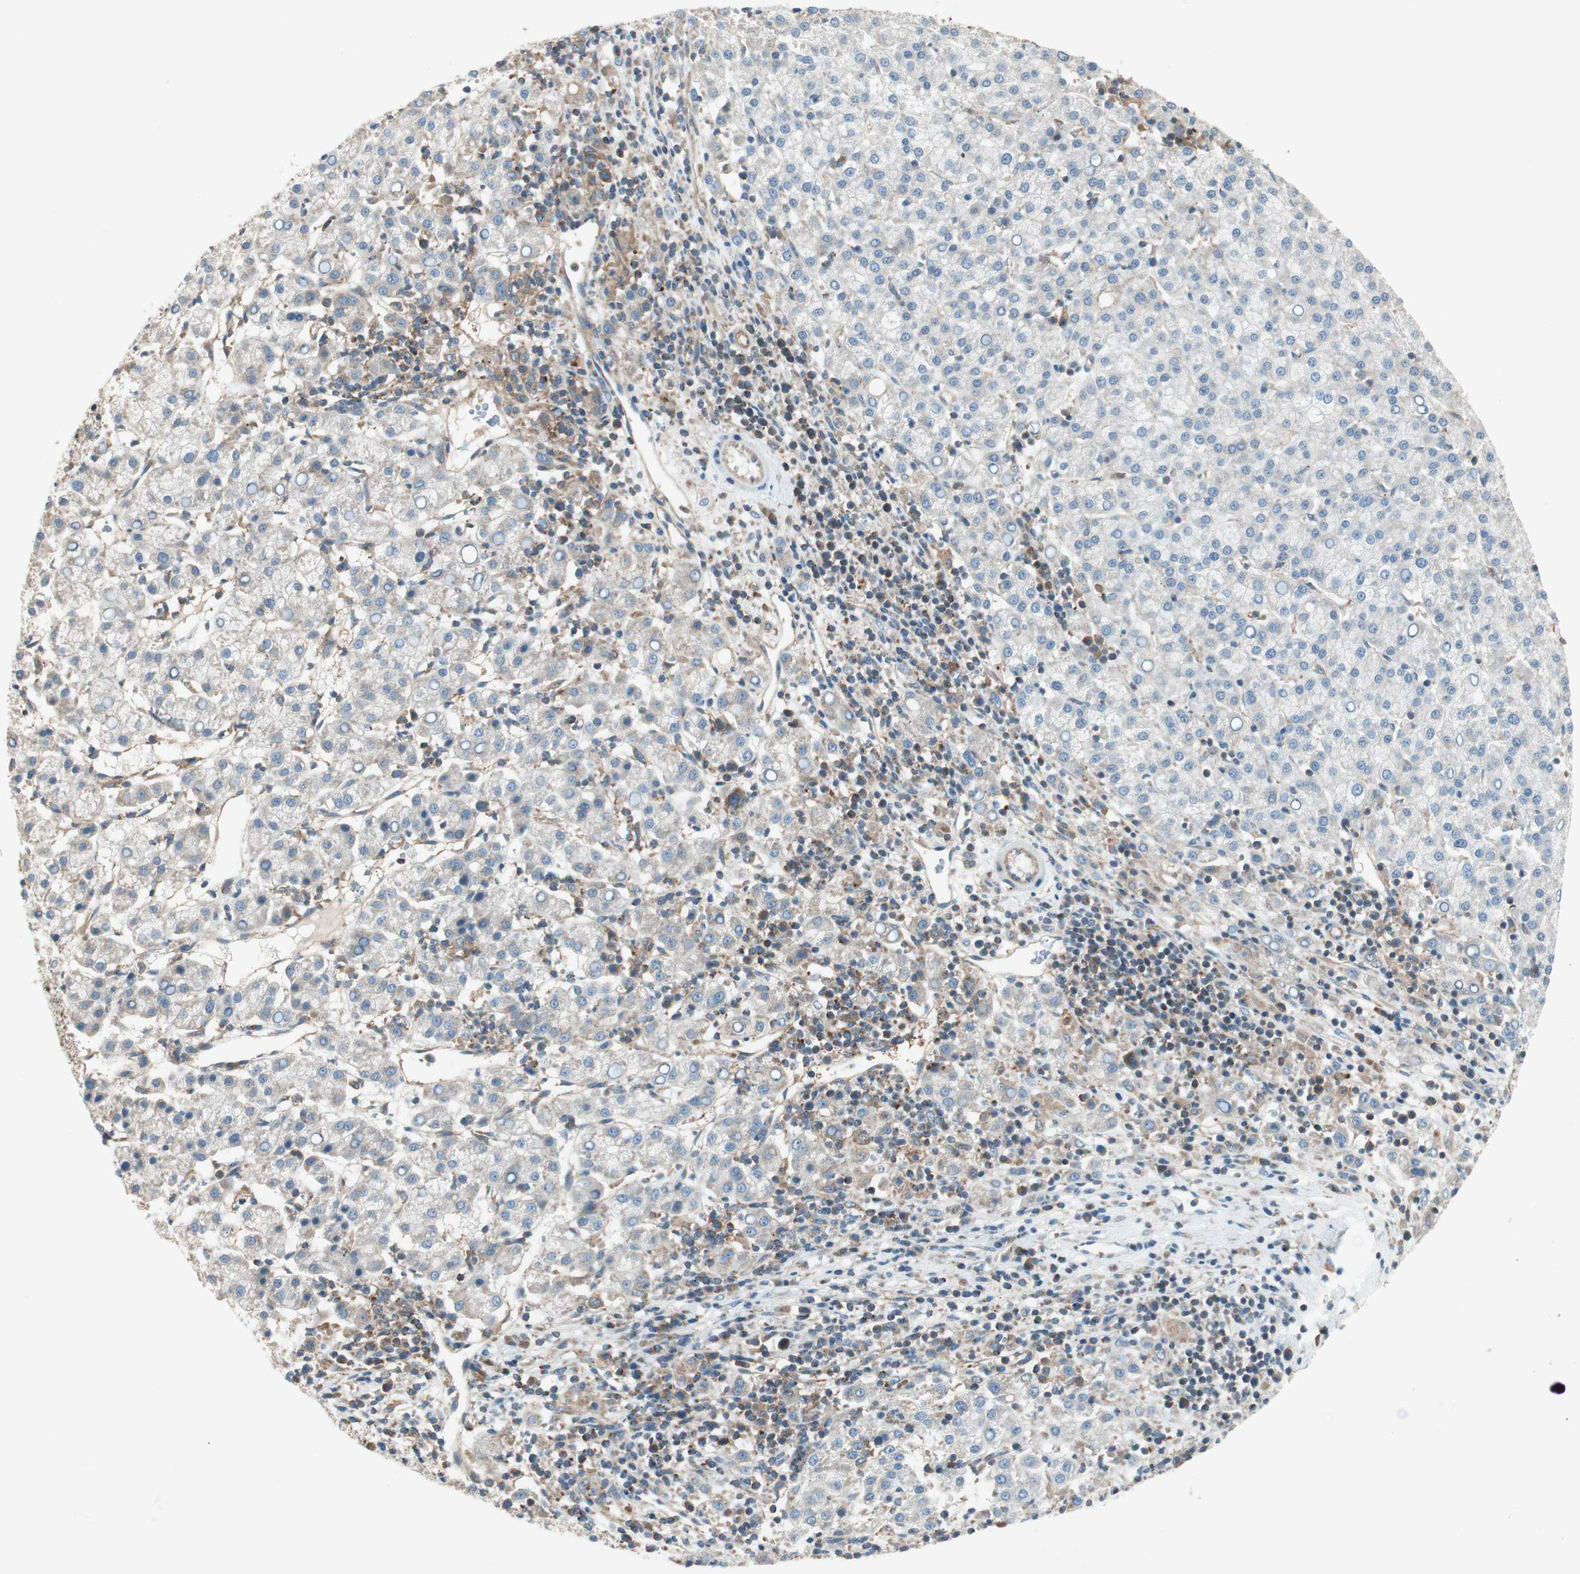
{"staining": {"intensity": "weak", "quantity": "<25%", "location": "cytoplasmic/membranous"}, "tissue": "liver cancer", "cell_type": "Tumor cells", "image_type": "cancer", "snomed": [{"axis": "morphology", "description": "Carcinoma, Hepatocellular, NOS"}, {"axis": "topography", "description": "Liver"}], "caption": "The histopathology image reveals no staining of tumor cells in liver cancer. The staining was performed using DAB to visualize the protein expression in brown, while the nuclei were stained in blue with hematoxylin (Magnification: 20x).", "gene": "CHADL", "patient": {"sex": "female", "age": 58}}